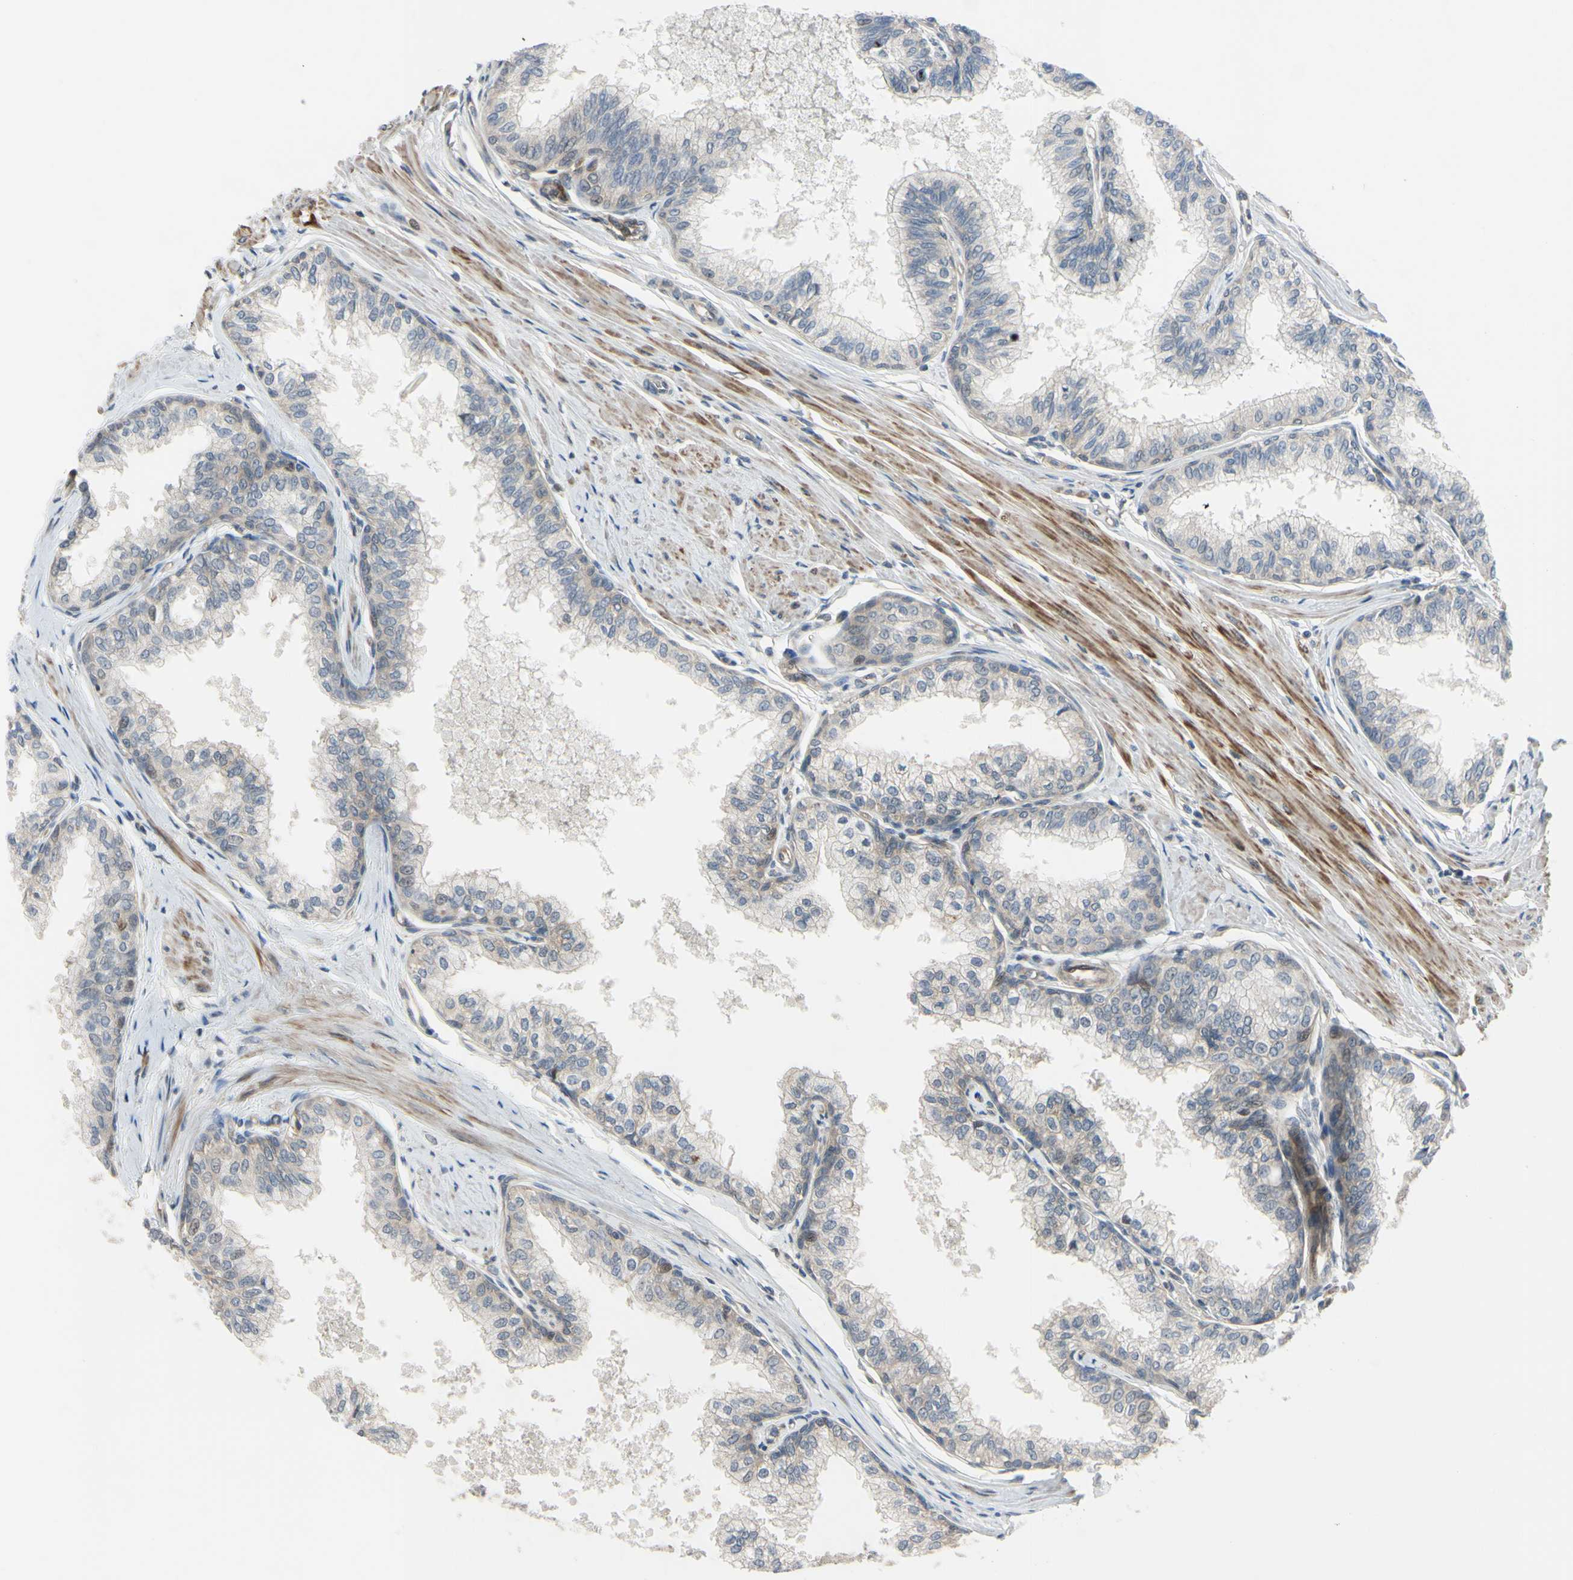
{"staining": {"intensity": "weak", "quantity": "25%-75%", "location": "cytoplasmic/membranous"}, "tissue": "prostate", "cell_type": "Glandular cells", "image_type": "normal", "snomed": [{"axis": "morphology", "description": "Normal tissue, NOS"}, {"axis": "topography", "description": "Prostate"}, {"axis": "topography", "description": "Seminal veicle"}], "caption": "Unremarkable prostate reveals weak cytoplasmic/membranous positivity in about 25%-75% of glandular cells (IHC, brightfield microscopy, high magnification)..", "gene": "COMMD9", "patient": {"sex": "male", "age": 60}}